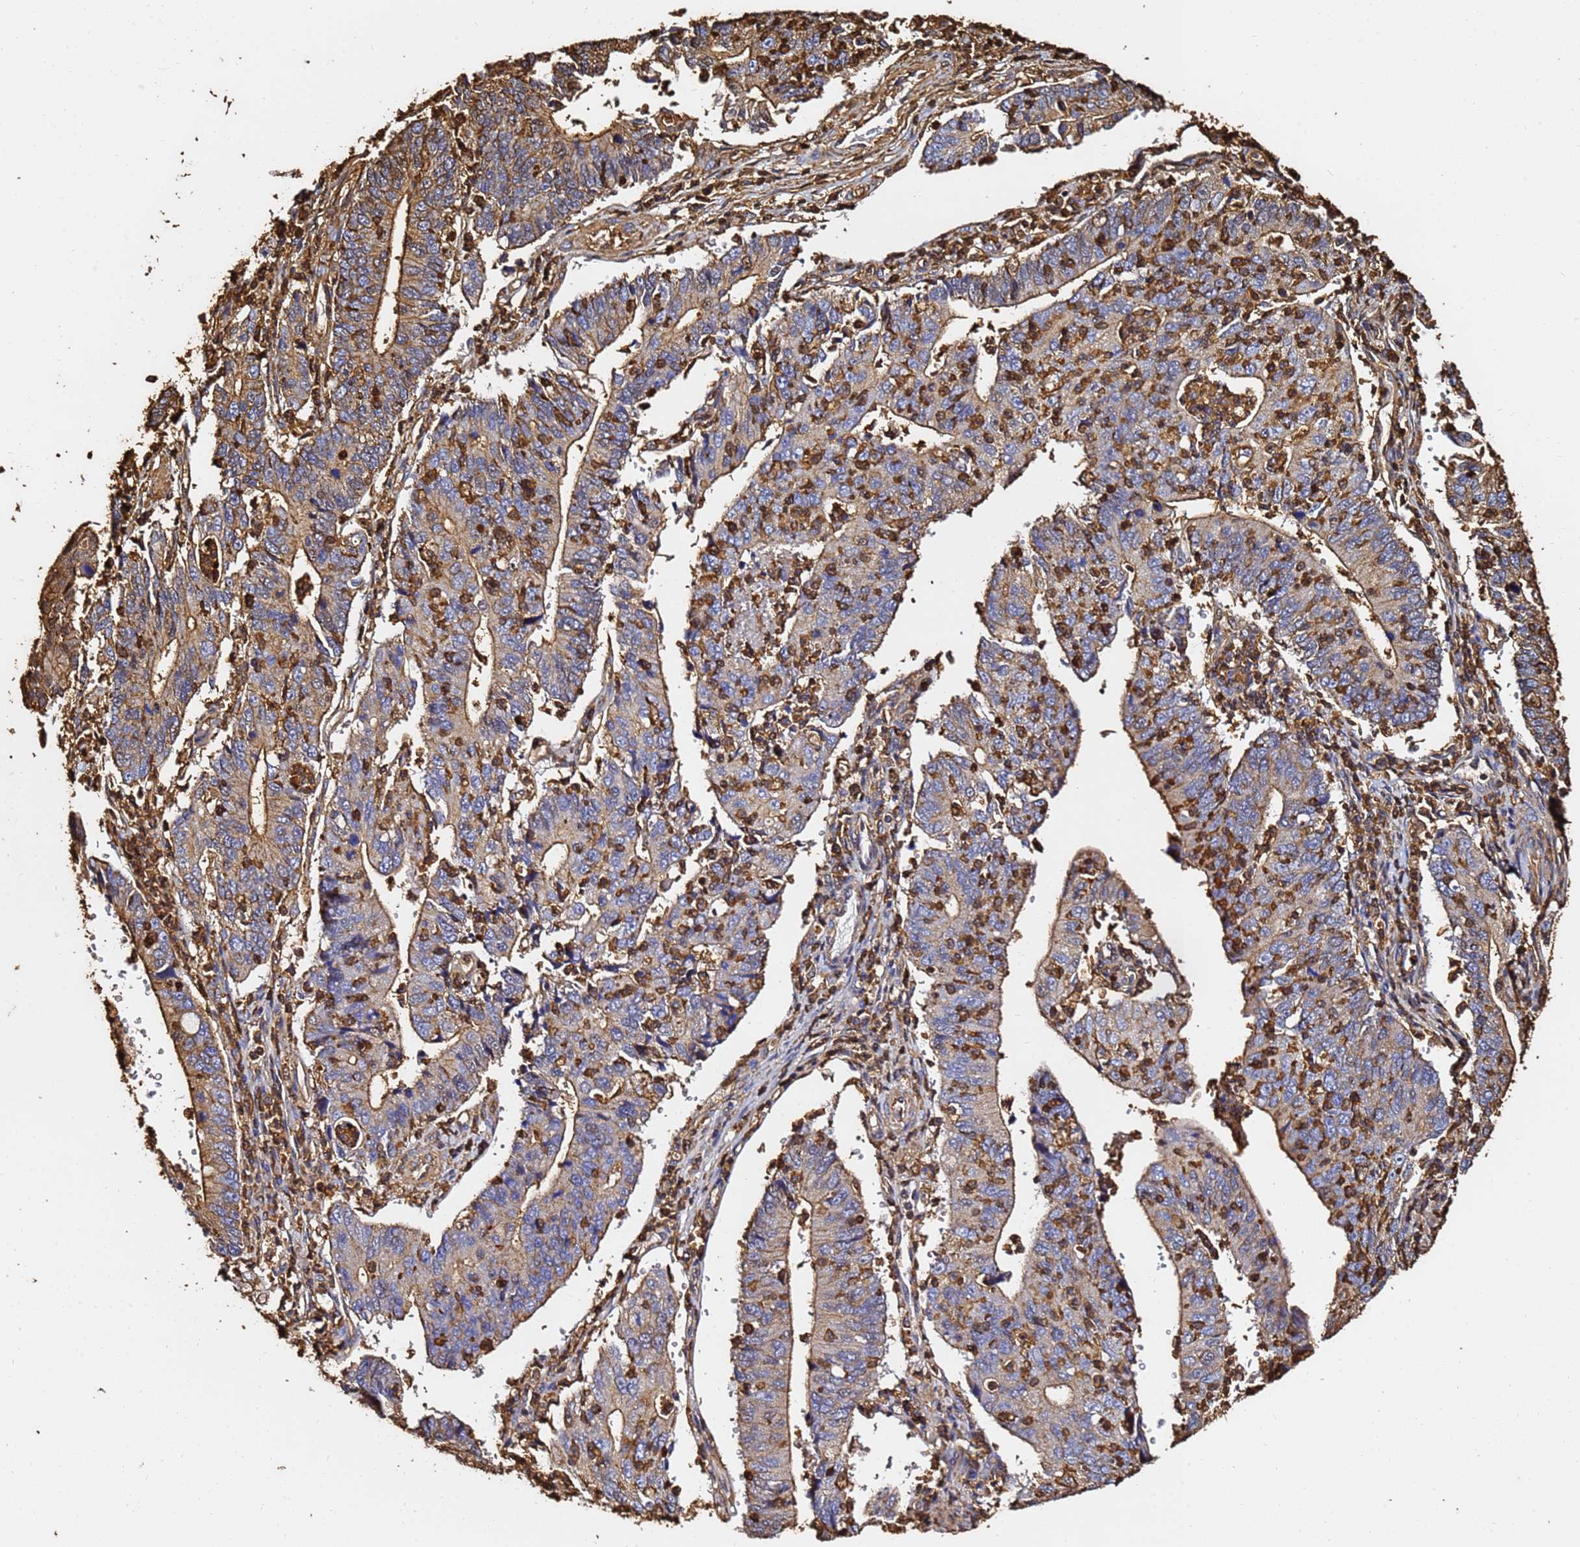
{"staining": {"intensity": "moderate", "quantity": "25%-75%", "location": "cytoplasmic/membranous"}, "tissue": "stomach cancer", "cell_type": "Tumor cells", "image_type": "cancer", "snomed": [{"axis": "morphology", "description": "Adenocarcinoma, NOS"}, {"axis": "topography", "description": "Stomach"}], "caption": "Immunohistochemical staining of human adenocarcinoma (stomach) demonstrates moderate cytoplasmic/membranous protein staining in about 25%-75% of tumor cells. Using DAB (brown) and hematoxylin (blue) stains, captured at high magnification using brightfield microscopy.", "gene": "ACTB", "patient": {"sex": "male", "age": 59}}